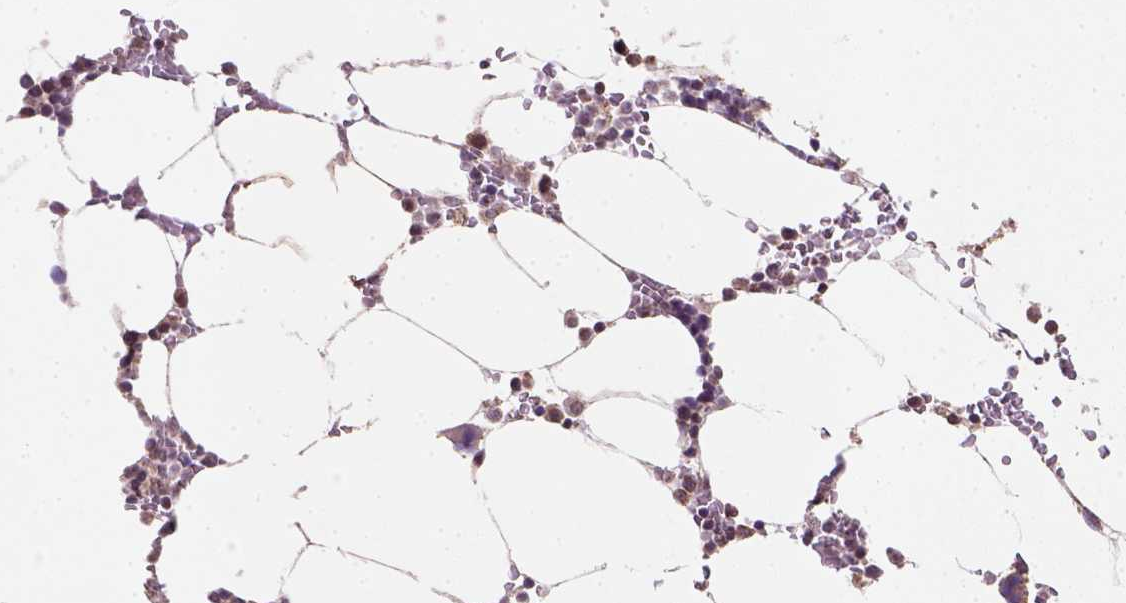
{"staining": {"intensity": "moderate", "quantity": "<25%", "location": "nuclear"}, "tissue": "bone marrow", "cell_type": "Hematopoietic cells", "image_type": "normal", "snomed": [{"axis": "morphology", "description": "Normal tissue, NOS"}, {"axis": "topography", "description": "Bone marrow"}], "caption": "High-power microscopy captured an immunohistochemistry (IHC) micrograph of normal bone marrow, revealing moderate nuclear staining in about <25% of hematopoietic cells.", "gene": "NUDT10", "patient": {"sex": "female", "age": 52}}